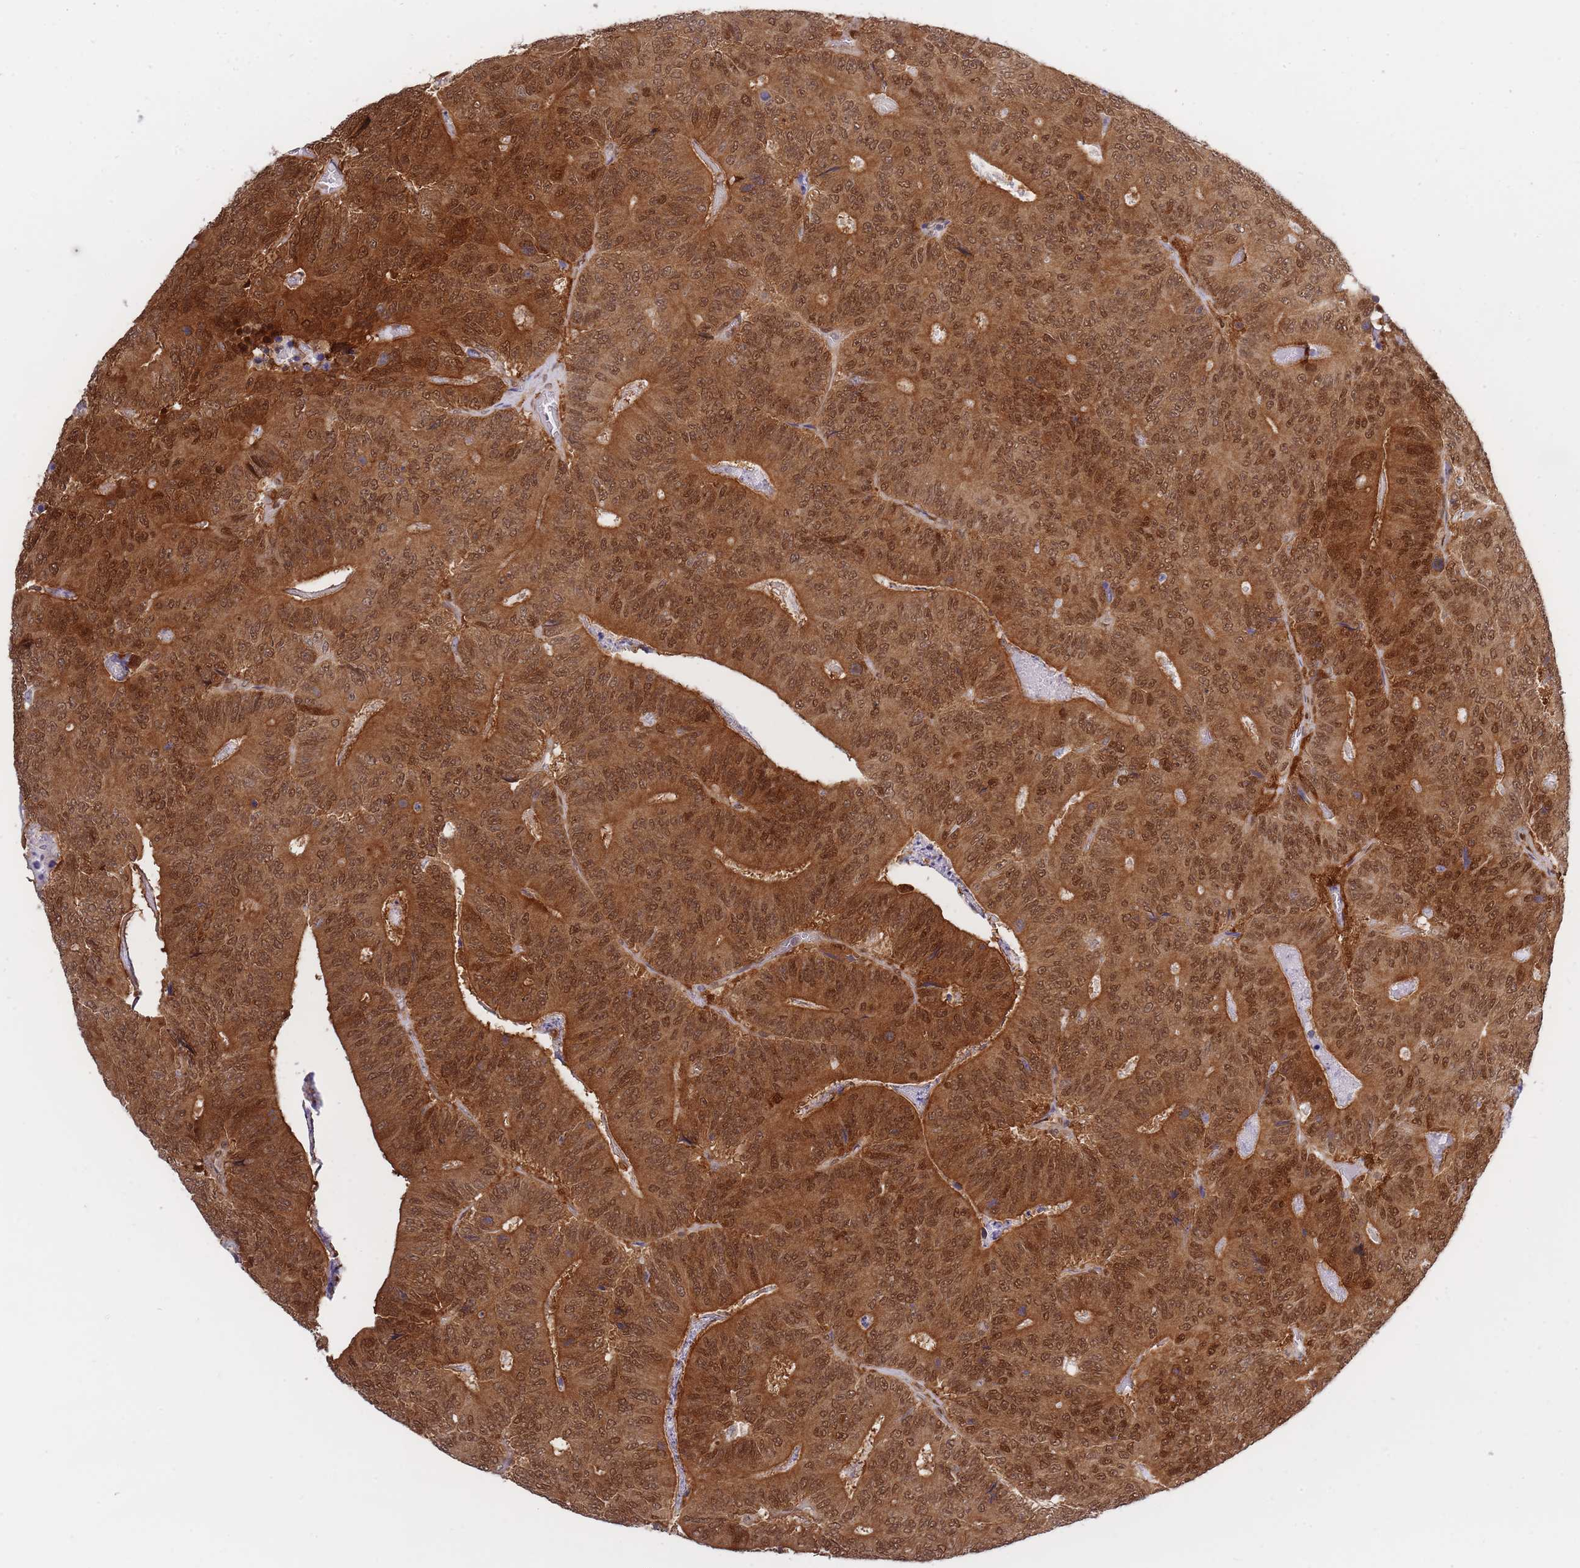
{"staining": {"intensity": "moderate", "quantity": ">75%", "location": "cytoplasmic/membranous,nuclear"}, "tissue": "colorectal cancer", "cell_type": "Tumor cells", "image_type": "cancer", "snomed": [{"axis": "morphology", "description": "Adenocarcinoma, NOS"}, {"axis": "topography", "description": "Colon"}], "caption": "The micrograph demonstrates staining of colorectal cancer, revealing moderate cytoplasmic/membranous and nuclear protein expression (brown color) within tumor cells.", "gene": "NSFL1C", "patient": {"sex": "male", "age": 83}}